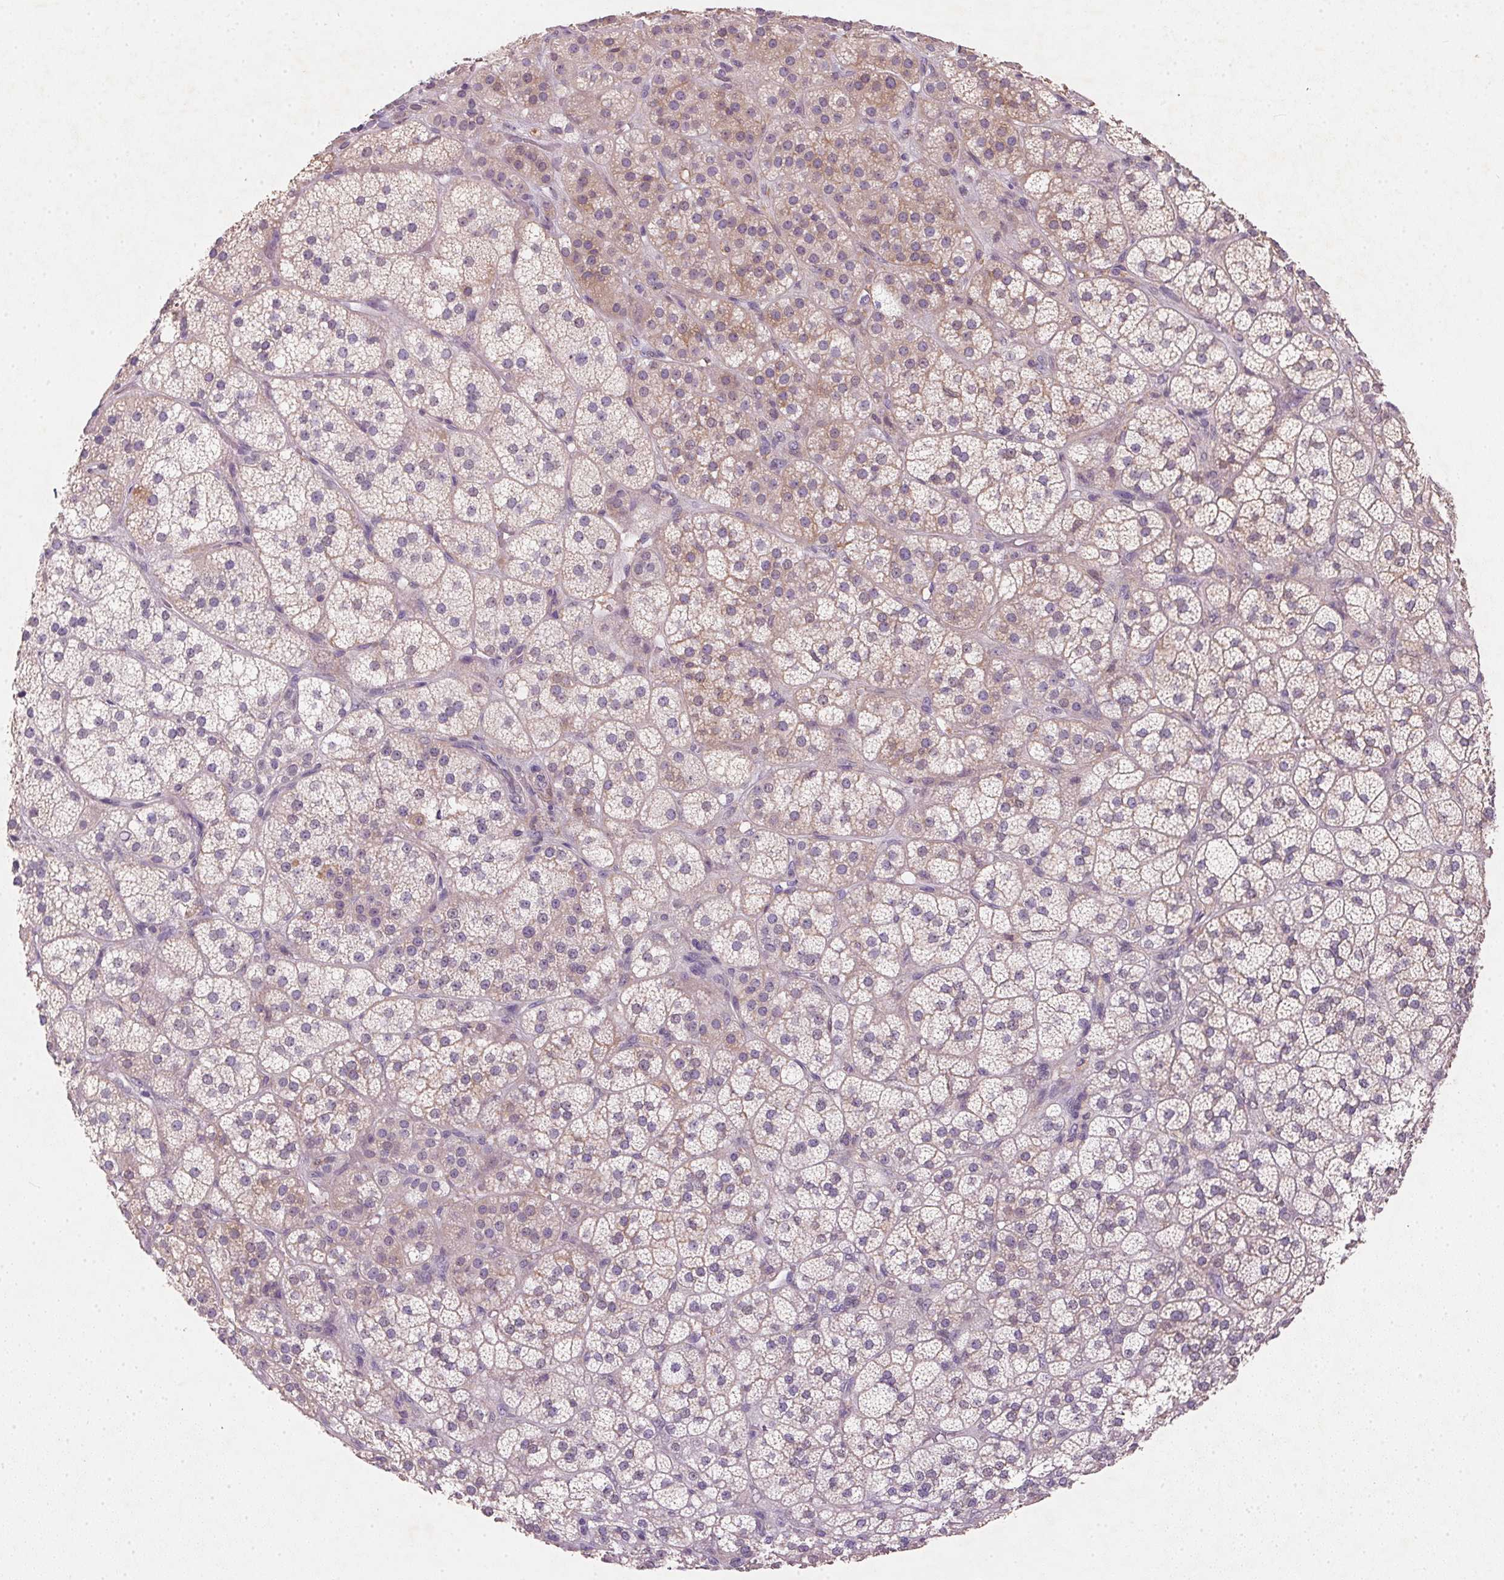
{"staining": {"intensity": "weak", "quantity": "<25%", "location": "cytoplasmic/membranous"}, "tissue": "adrenal gland", "cell_type": "Glandular cells", "image_type": "normal", "snomed": [{"axis": "morphology", "description": "Normal tissue, NOS"}, {"axis": "topography", "description": "Adrenal gland"}], "caption": "Immunohistochemical staining of benign adrenal gland reveals no significant expression in glandular cells.", "gene": "KCNK15", "patient": {"sex": "female", "age": 60}}